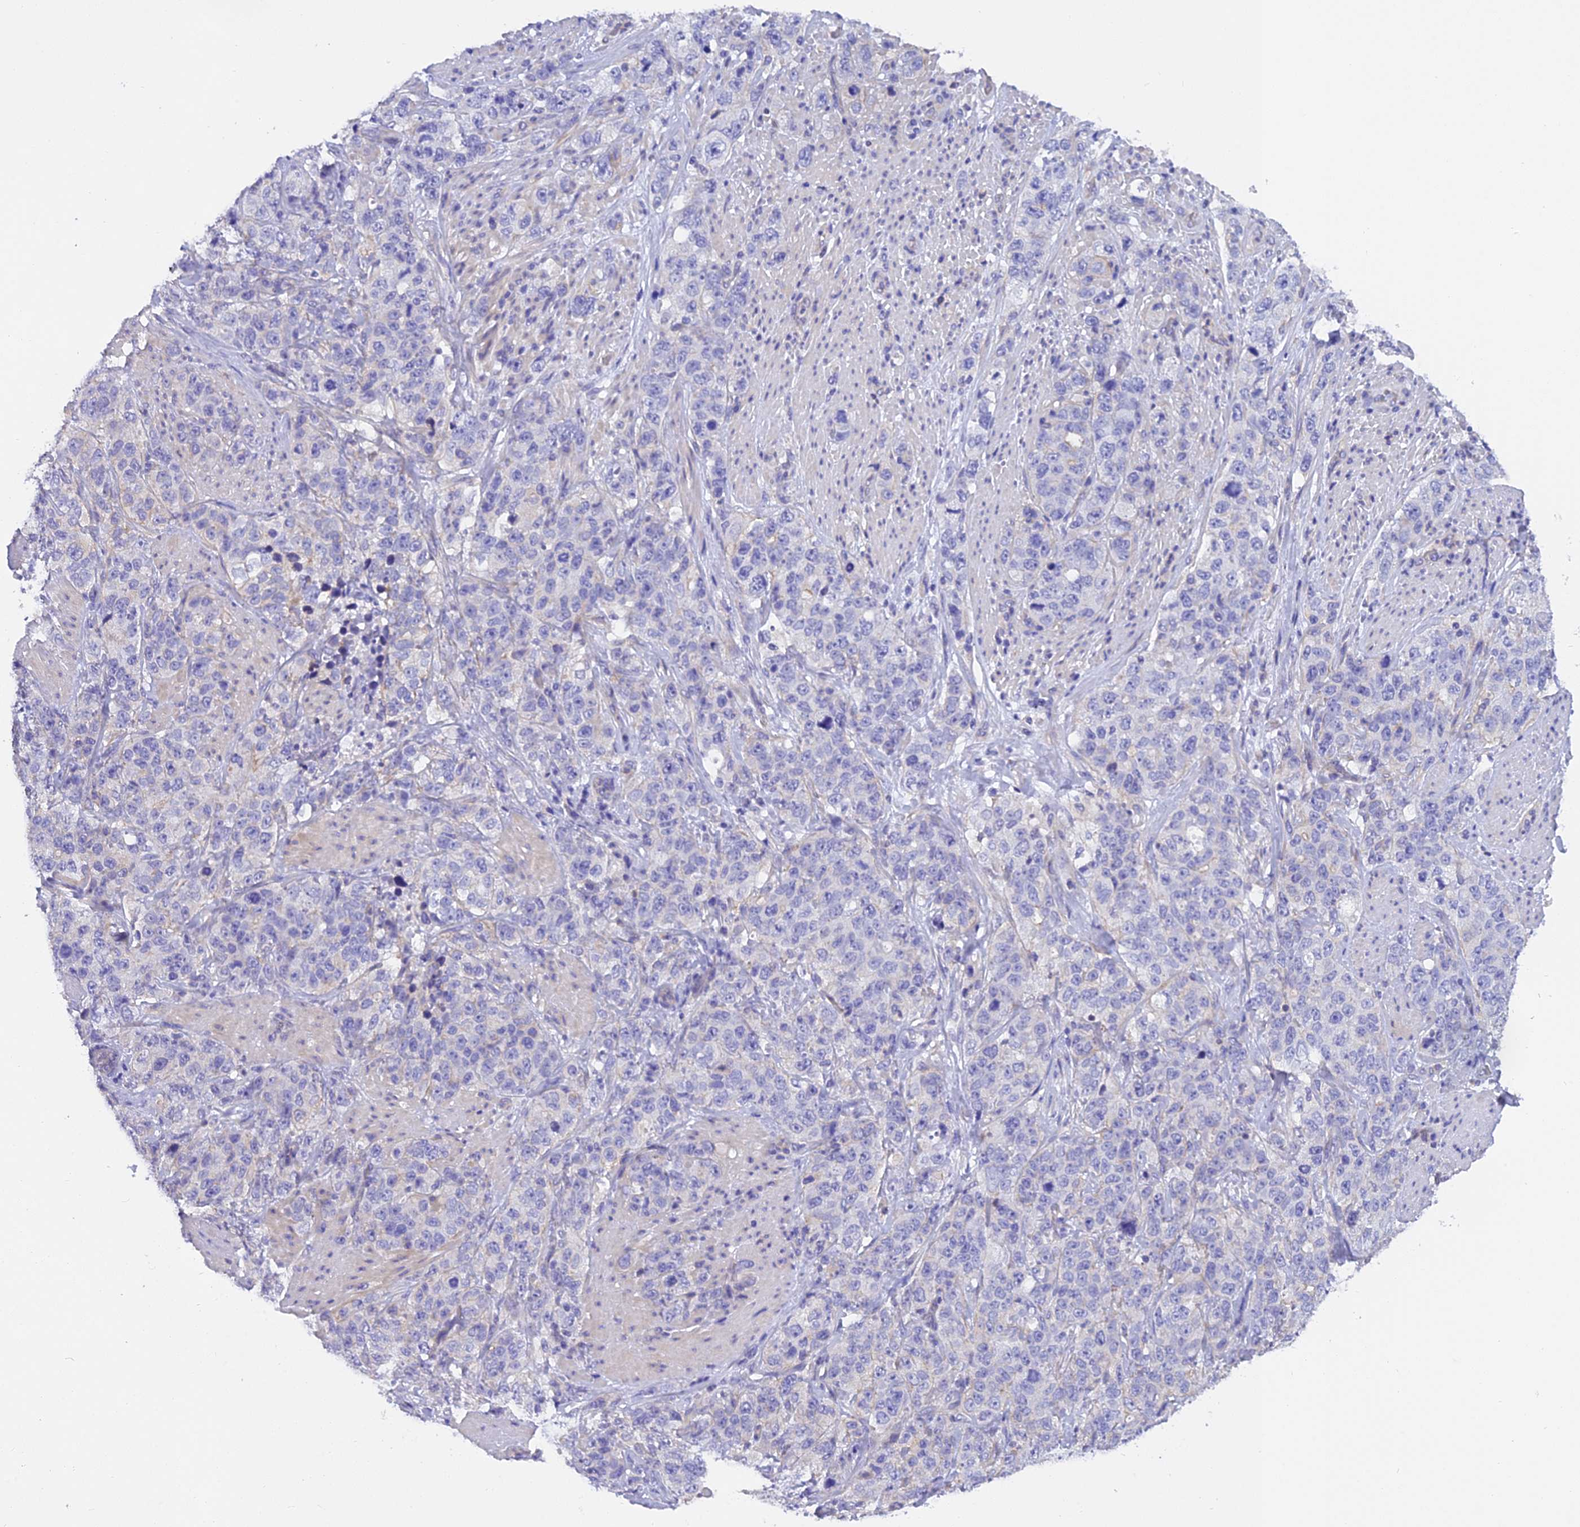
{"staining": {"intensity": "negative", "quantity": "none", "location": "none"}, "tissue": "stomach cancer", "cell_type": "Tumor cells", "image_type": "cancer", "snomed": [{"axis": "morphology", "description": "Adenocarcinoma, NOS"}, {"axis": "topography", "description": "Stomach"}], "caption": "An image of human adenocarcinoma (stomach) is negative for staining in tumor cells.", "gene": "C17orf67", "patient": {"sex": "male", "age": 48}}